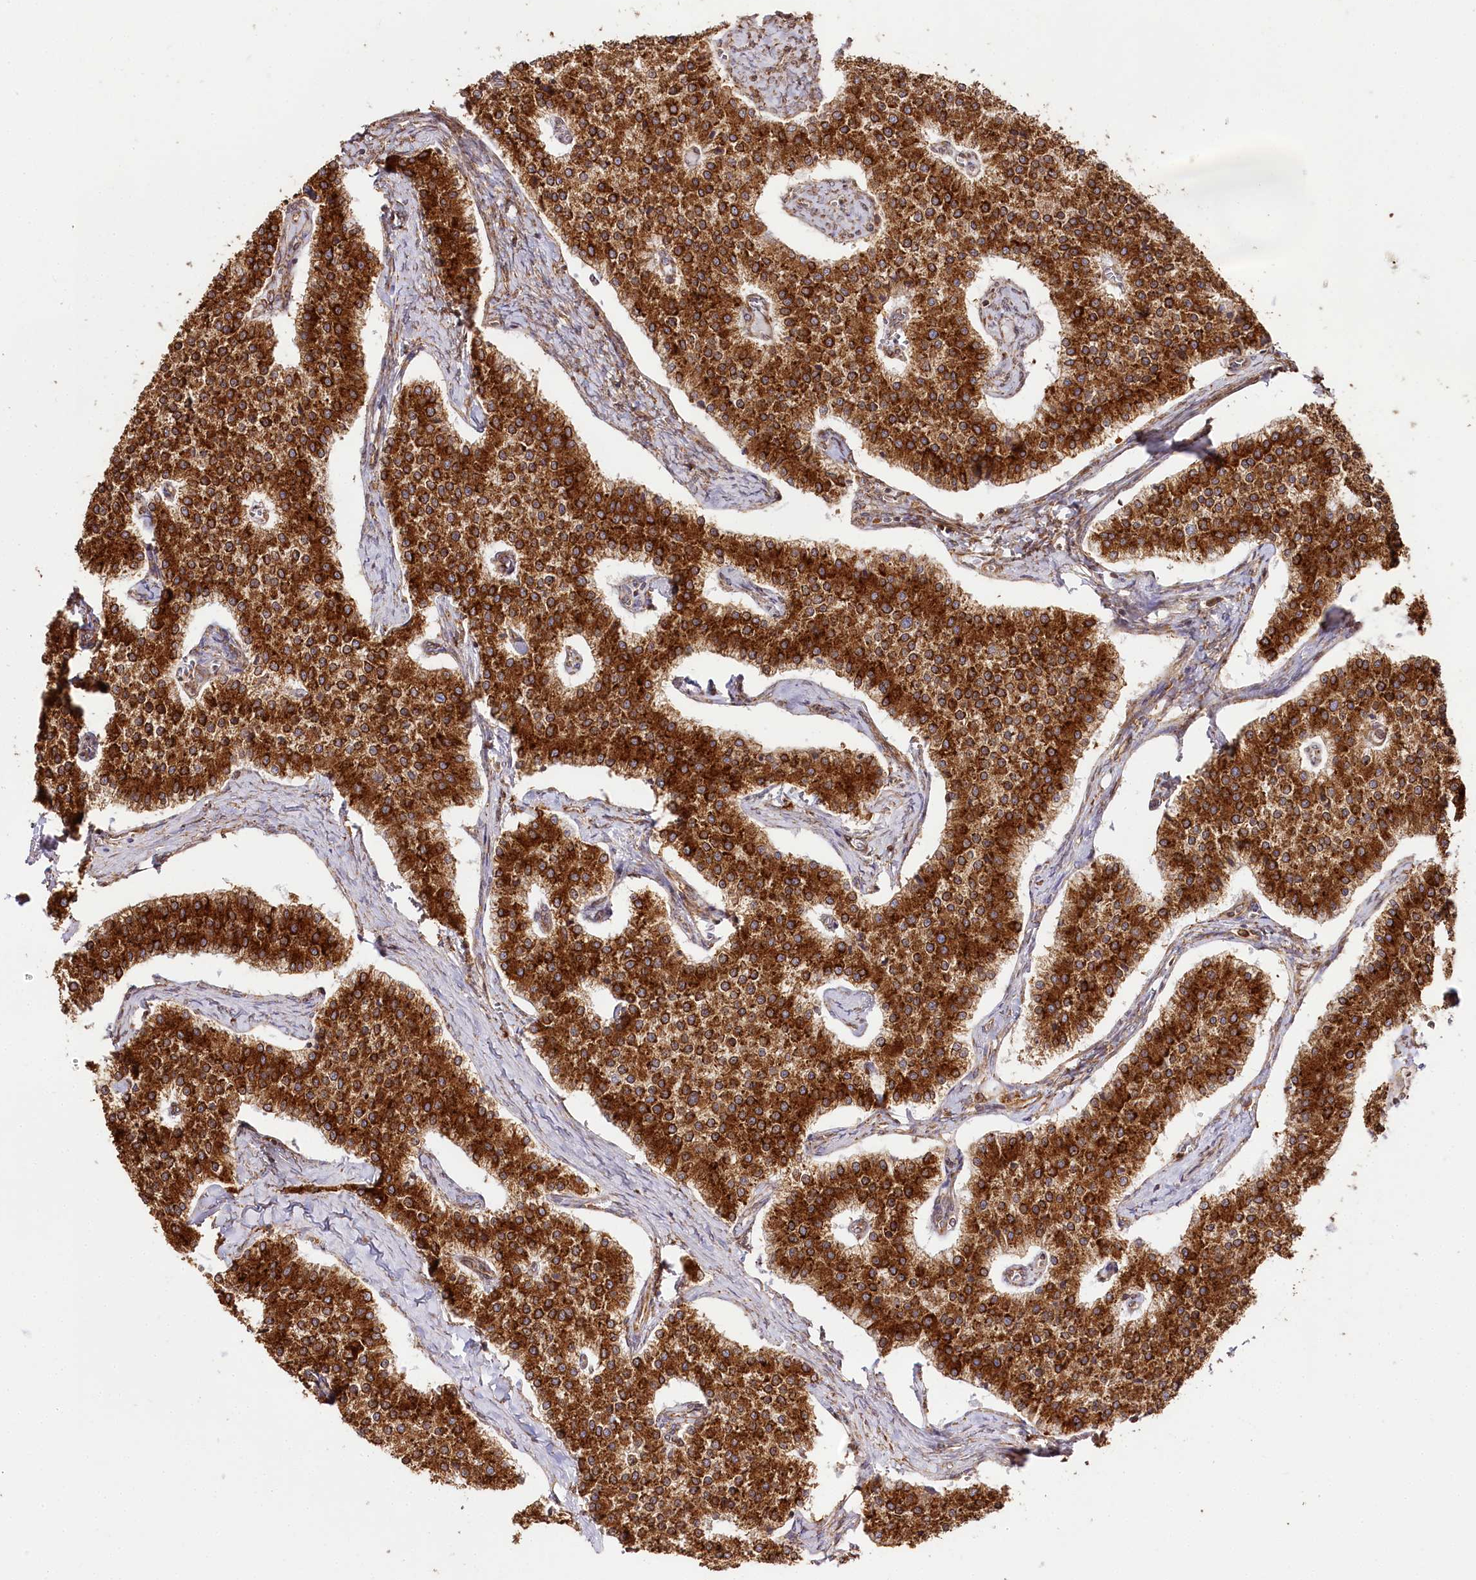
{"staining": {"intensity": "strong", "quantity": ">75%", "location": "cytoplasmic/membranous"}, "tissue": "carcinoid", "cell_type": "Tumor cells", "image_type": "cancer", "snomed": [{"axis": "morphology", "description": "Carcinoid, malignant, NOS"}, {"axis": "topography", "description": "Colon"}], "caption": "Tumor cells display high levels of strong cytoplasmic/membranous expression in about >75% of cells in human malignant carcinoid.", "gene": "CNPY2", "patient": {"sex": "female", "age": 52}}